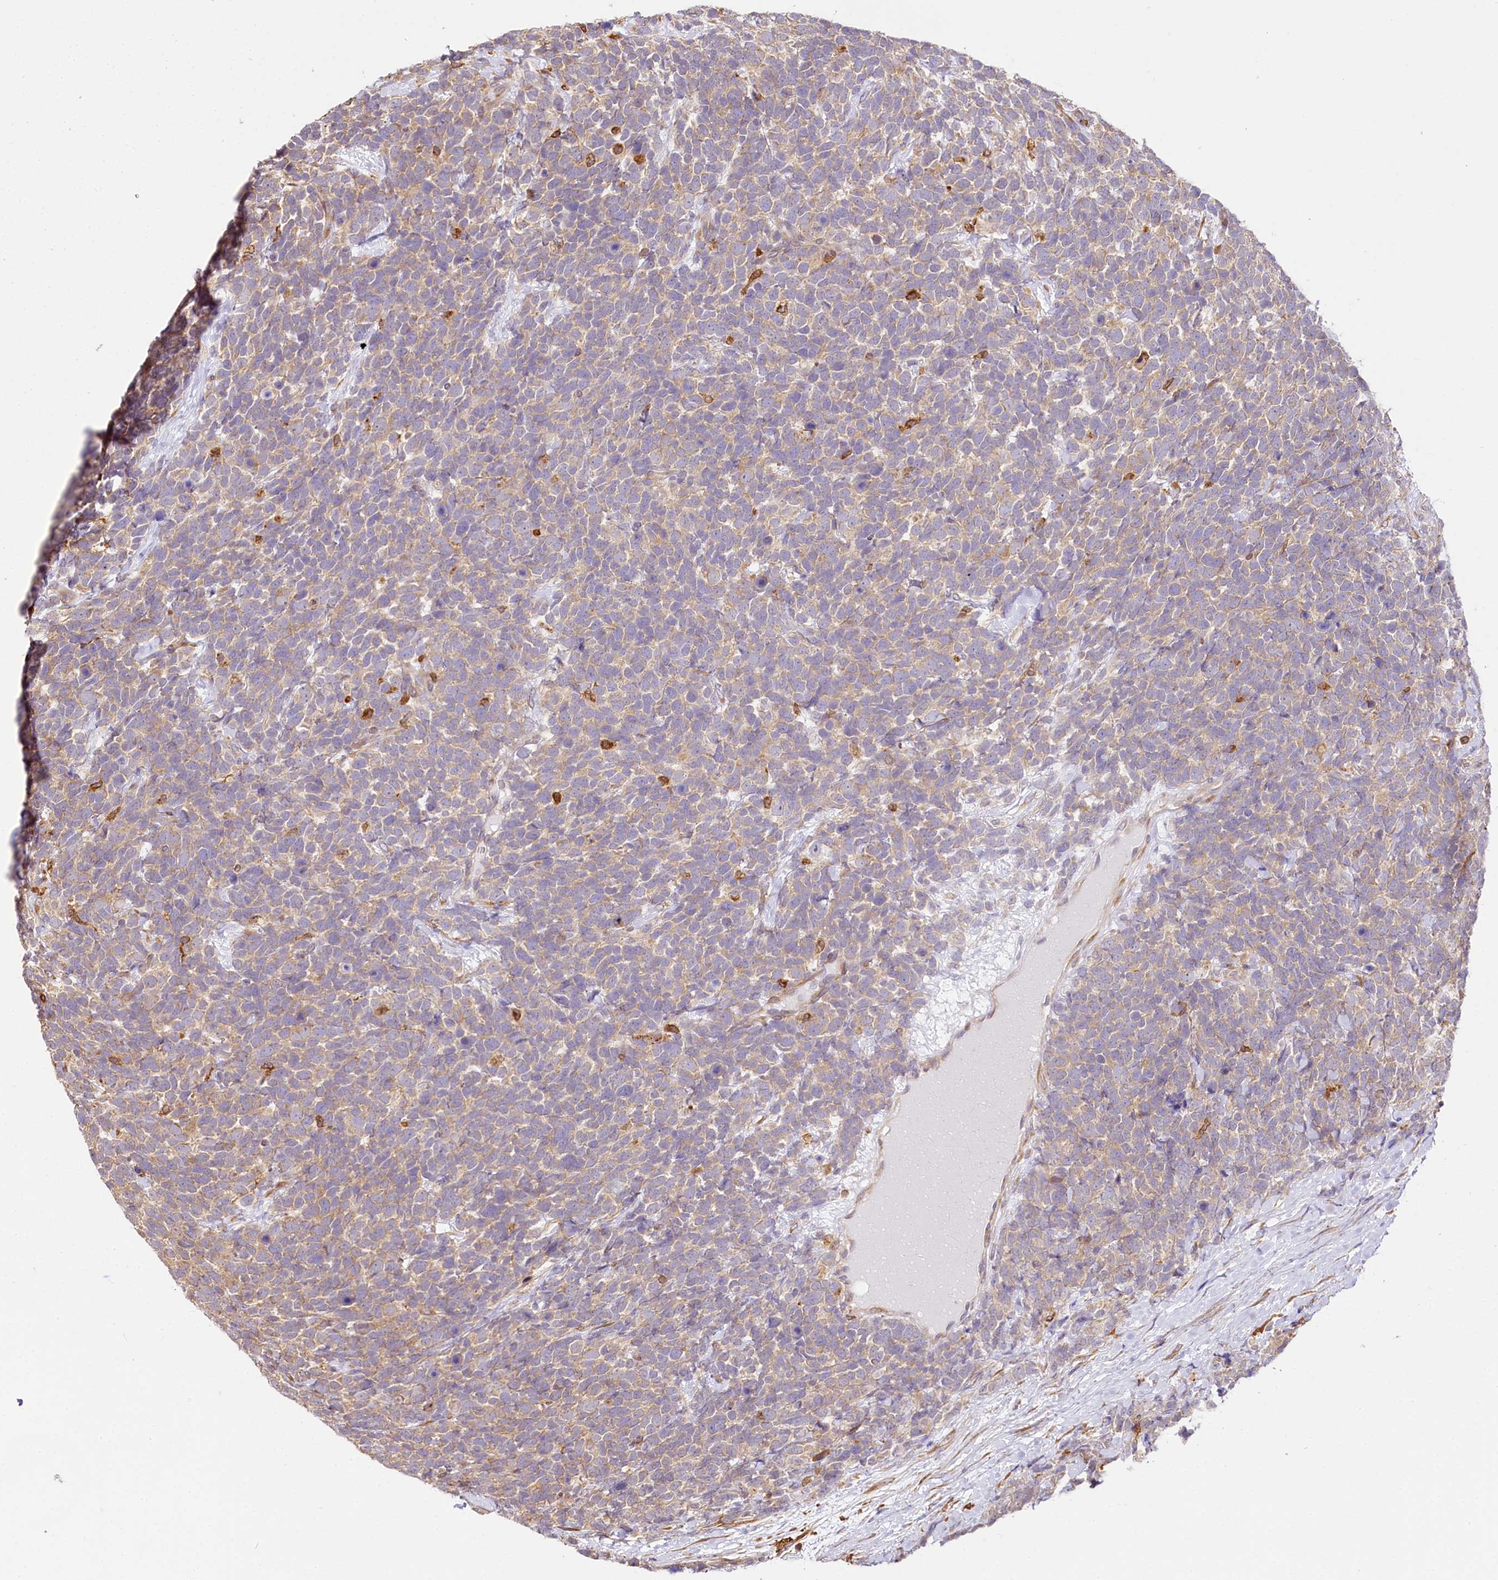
{"staining": {"intensity": "weak", "quantity": ">75%", "location": "cytoplasmic/membranous"}, "tissue": "urothelial cancer", "cell_type": "Tumor cells", "image_type": "cancer", "snomed": [{"axis": "morphology", "description": "Urothelial carcinoma, High grade"}, {"axis": "topography", "description": "Urinary bladder"}], "caption": "A photomicrograph of human urothelial carcinoma (high-grade) stained for a protein reveals weak cytoplasmic/membranous brown staining in tumor cells.", "gene": "PPIP5K2", "patient": {"sex": "female", "age": 82}}